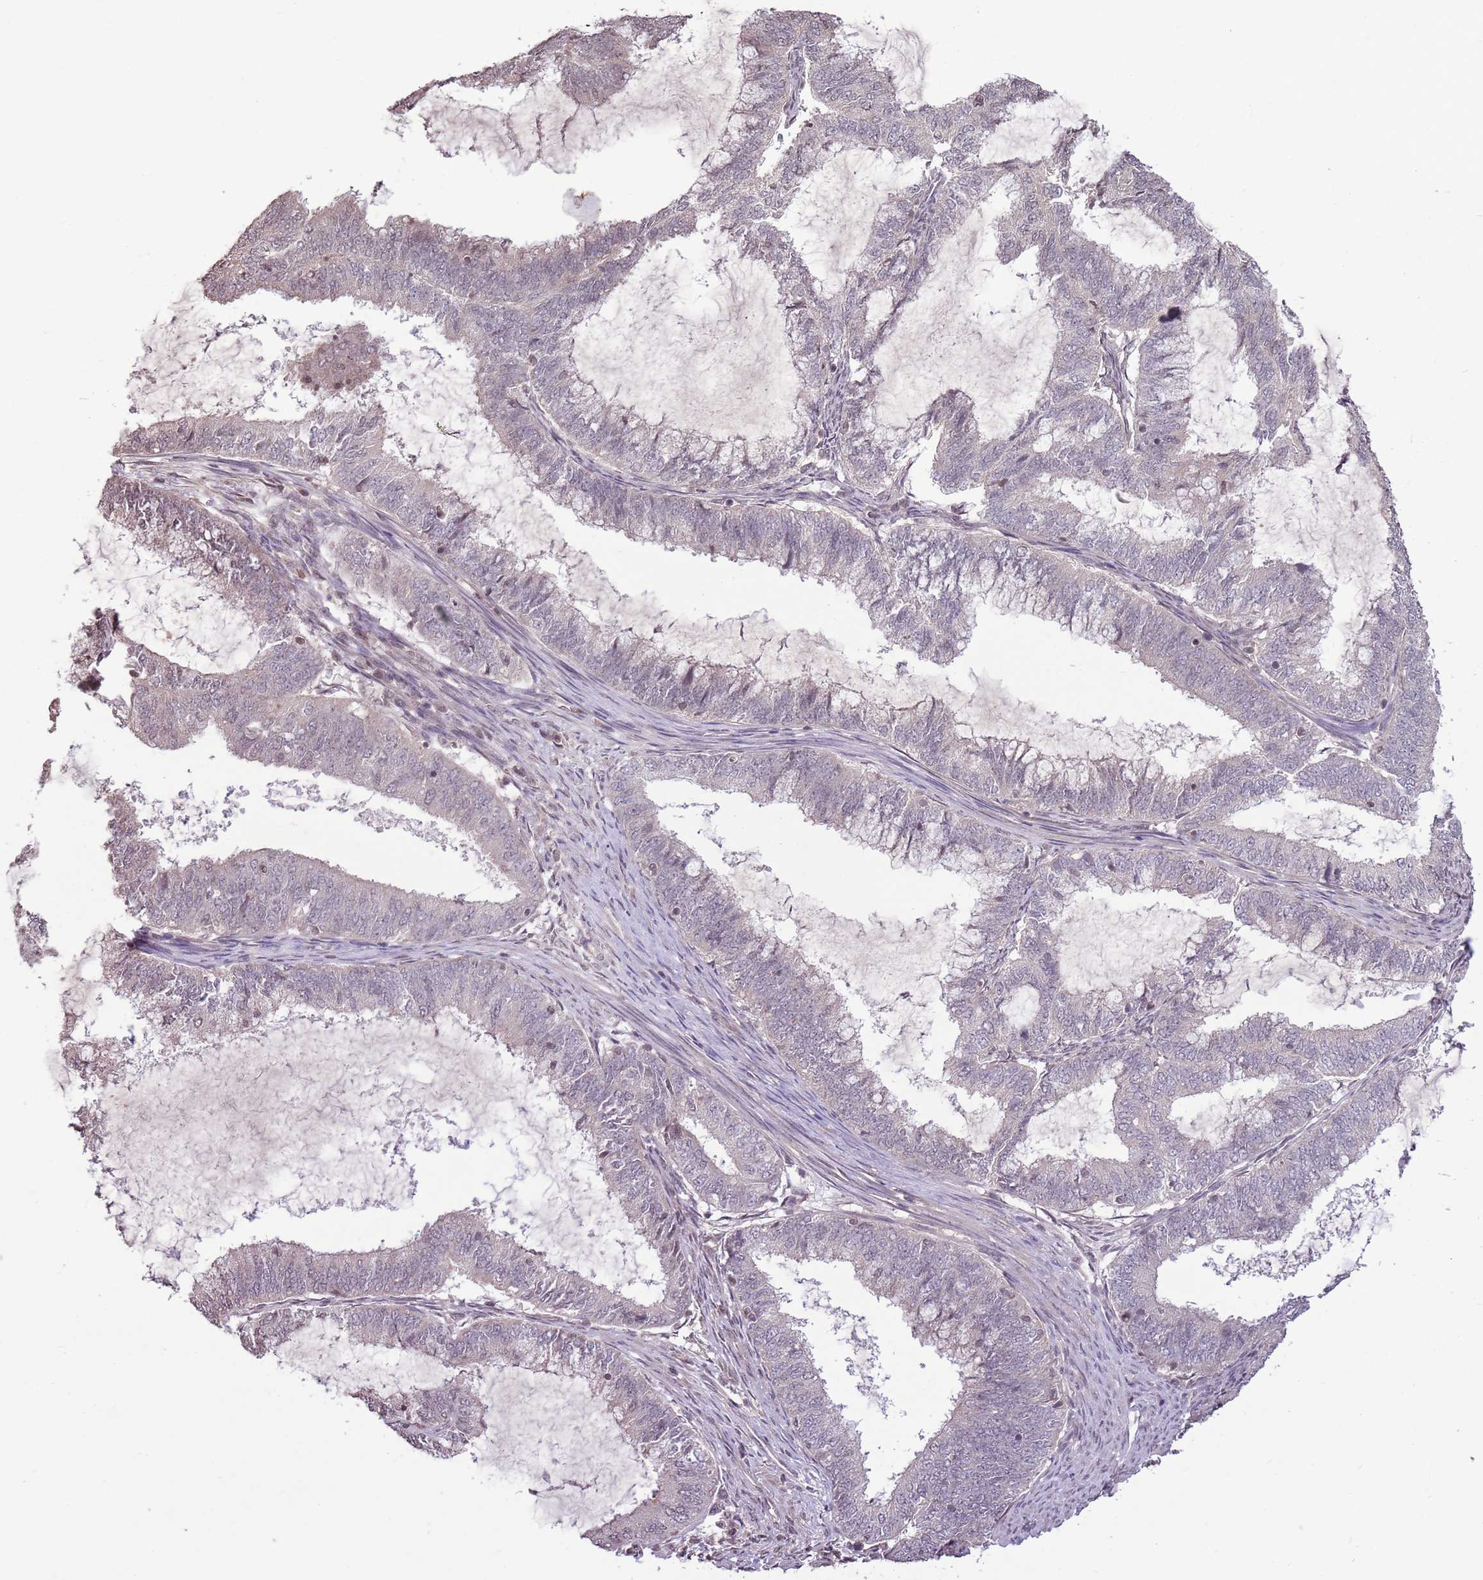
{"staining": {"intensity": "negative", "quantity": "none", "location": "none"}, "tissue": "endometrial cancer", "cell_type": "Tumor cells", "image_type": "cancer", "snomed": [{"axis": "morphology", "description": "Adenocarcinoma, NOS"}, {"axis": "topography", "description": "Endometrium"}], "caption": "DAB (3,3'-diaminobenzidine) immunohistochemical staining of human endometrial adenocarcinoma reveals no significant expression in tumor cells.", "gene": "CAPN9", "patient": {"sex": "female", "age": 51}}